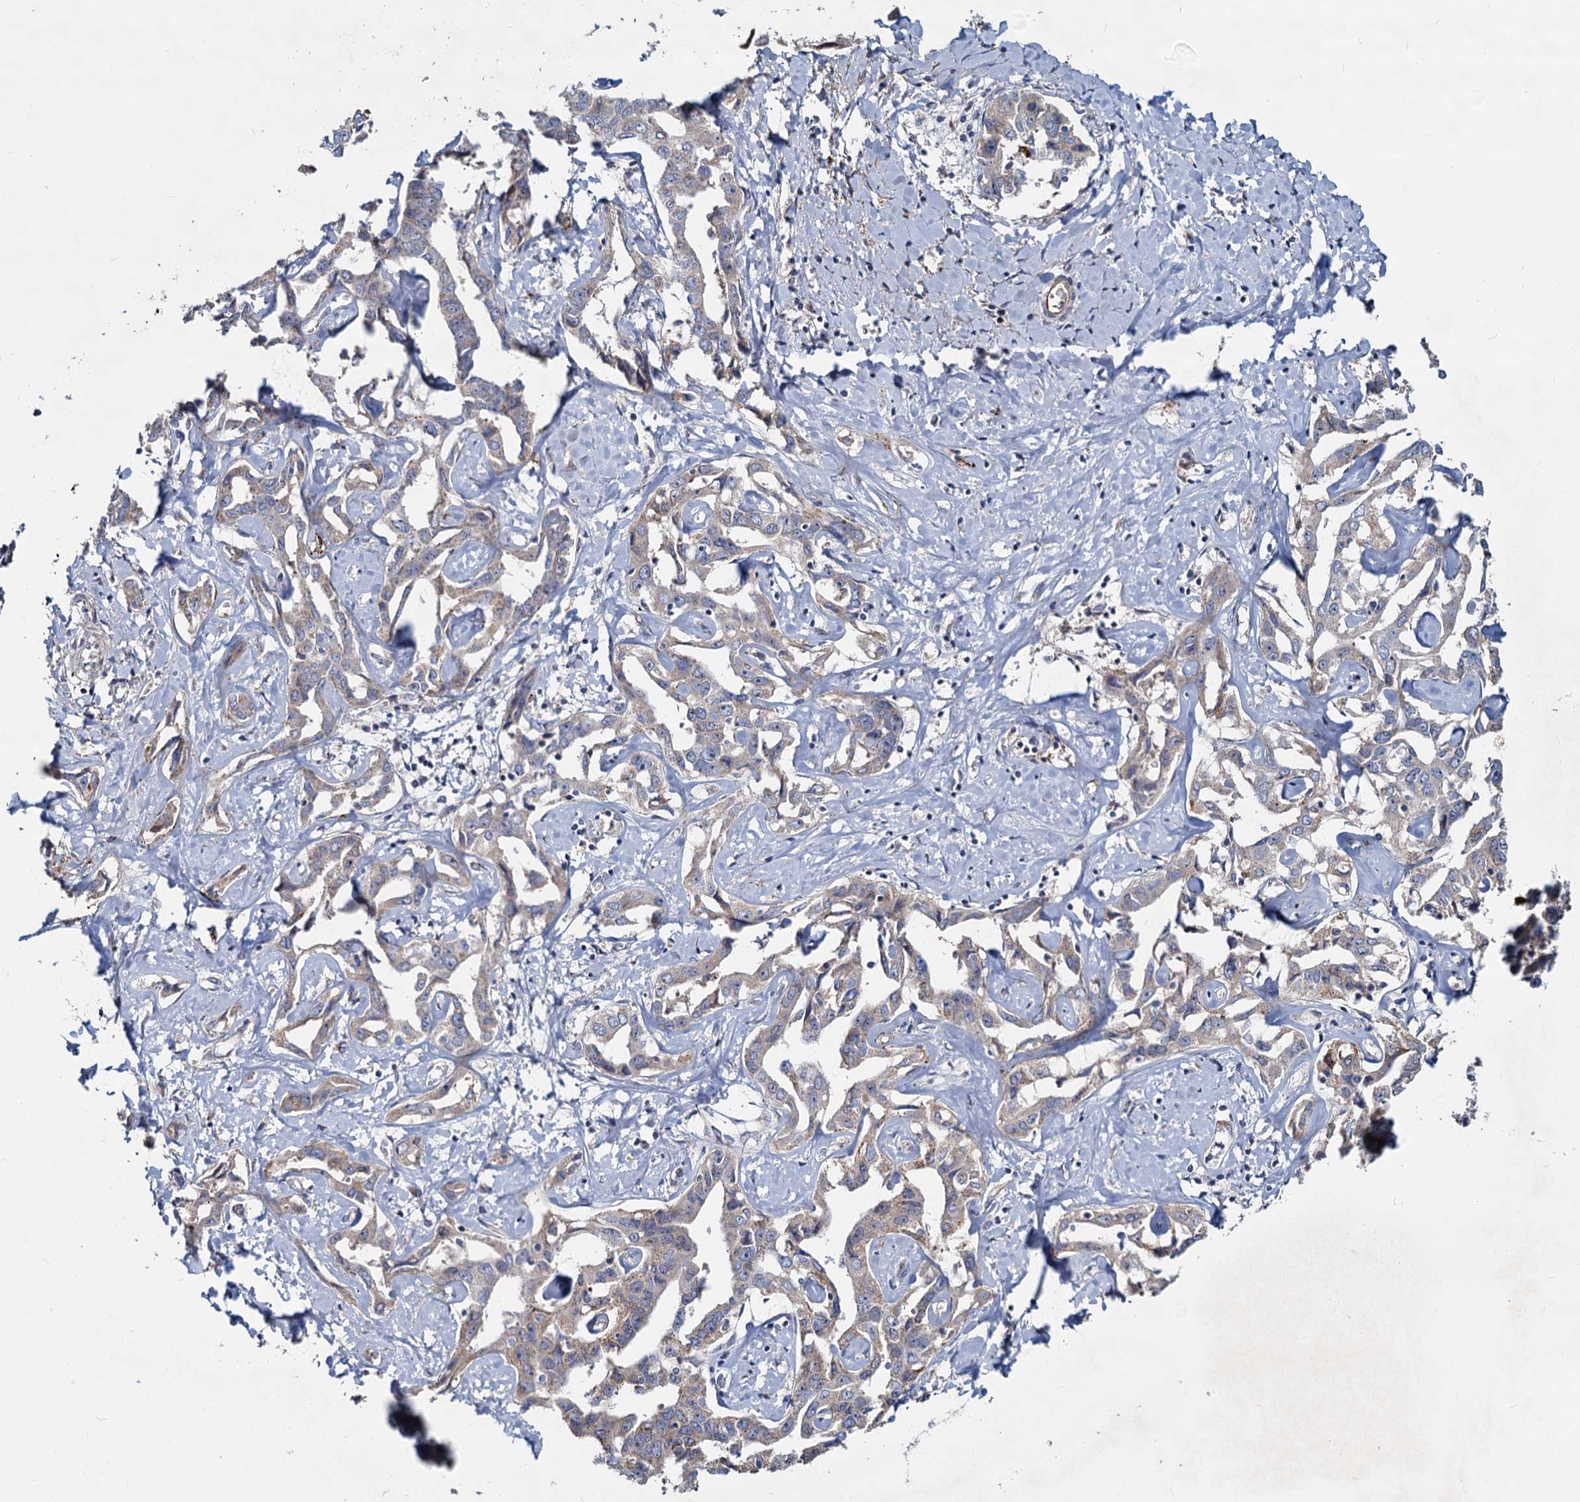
{"staining": {"intensity": "weak", "quantity": "25%-75%", "location": "cytoplasmic/membranous"}, "tissue": "liver cancer", "cell_type": "Tumor cells", "image_type": "cancer", "snomed": [{"axis": "morphology", "description": "Cholangiocarcinoma"}, {"axis": "topography", "description": "Liver"}], "caption": "Immunohistochemical staining of liver cancer (cholangiocarcinoma) displays low levels of weak cytoplasmic/membranous positivity in approximately 25%-75% of tumor cells.", "gene": "DCUN1D2", "patient": {"sex": "male", "age": 59}}